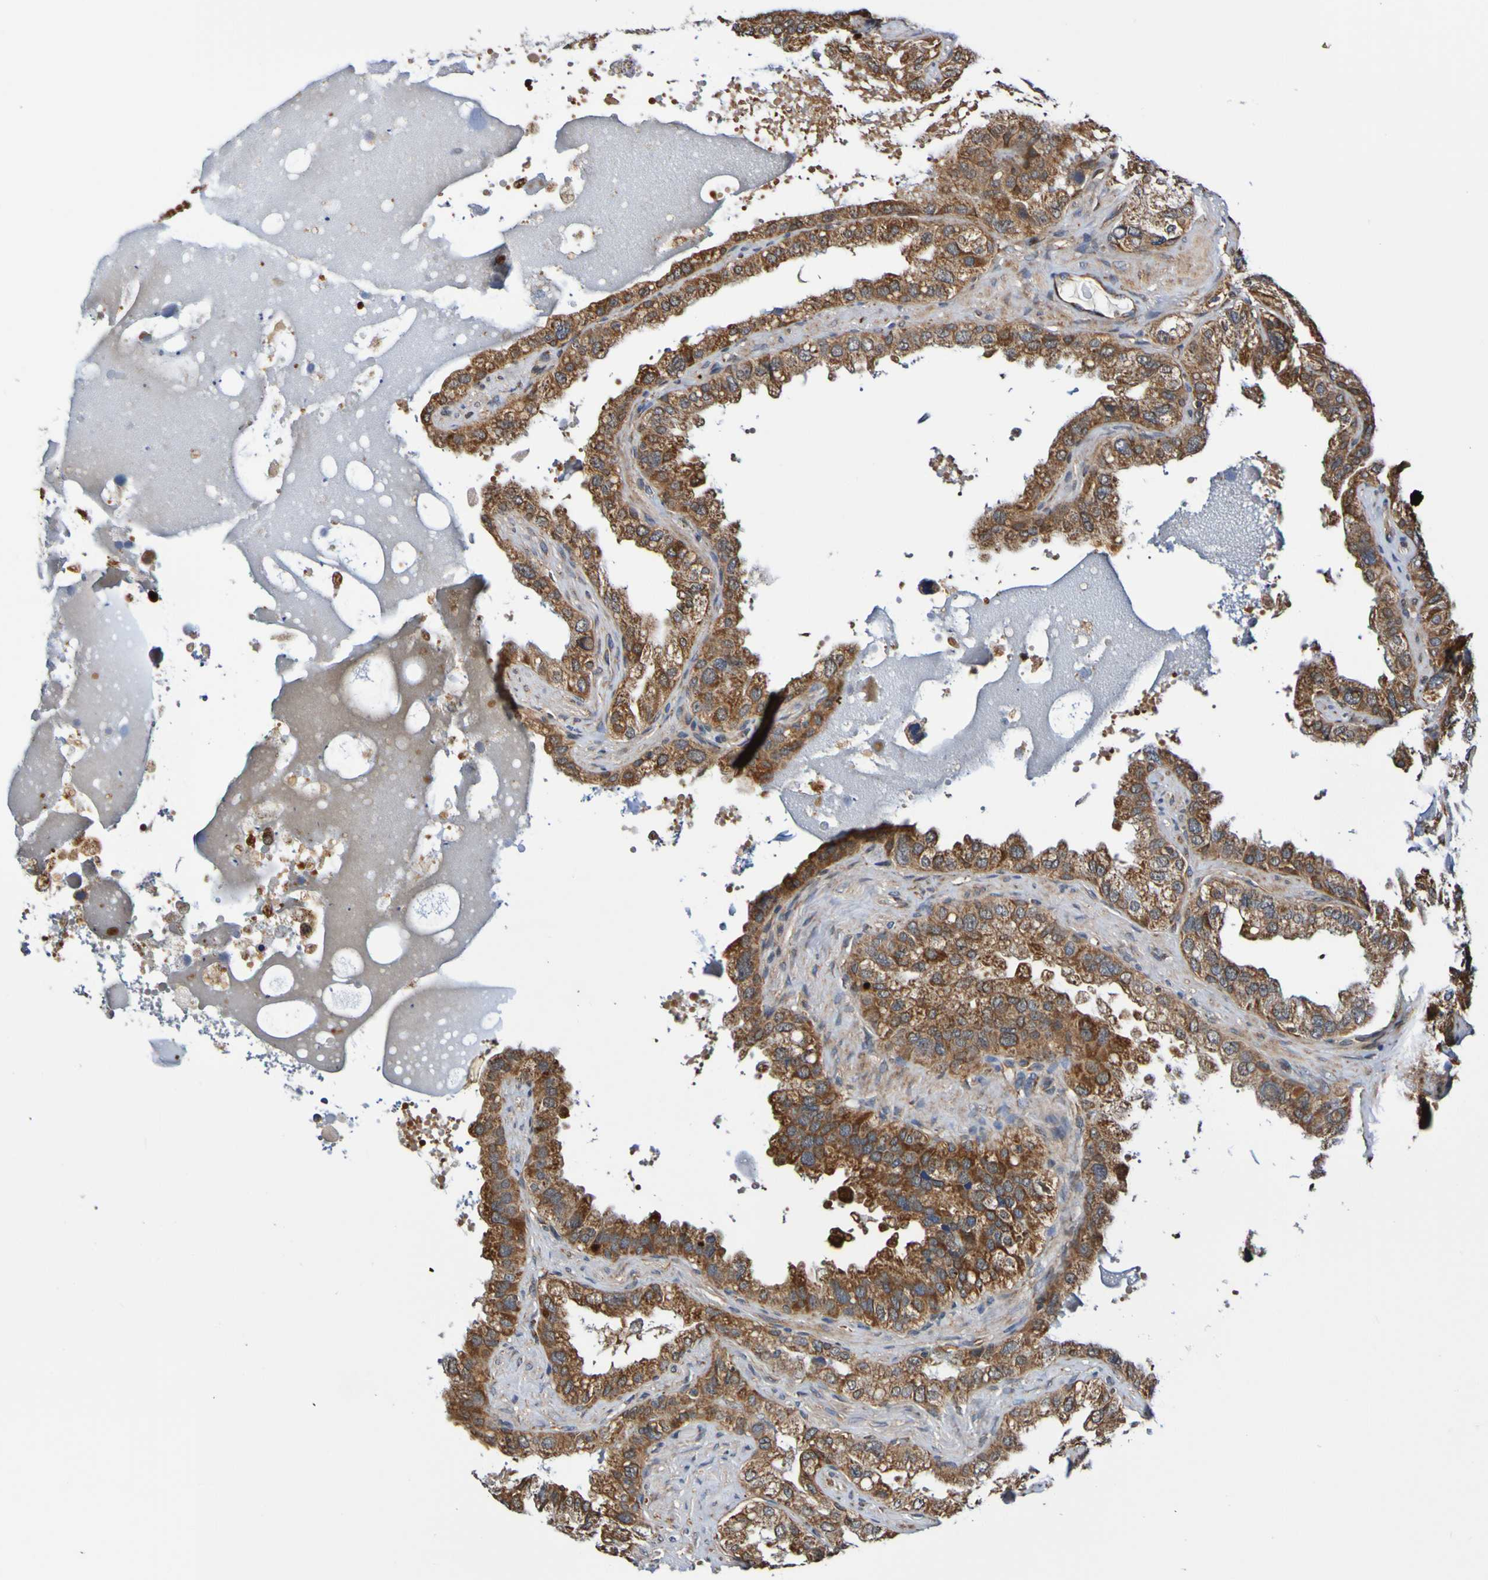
{"staining": {"intensity": "strong", "quantity": ">75%", "location": "cytoplasmic/membranous"}, "tissue": "seminal vesicle", "cell_type": "Glandular cells", "image_type": "normal", "snomed": [{"axis": "morphology", "description": "Normal tissue, NOS"}, {"axis": "topography", "description": "Seminal veicle"}], "caption": "The photomicrograph reveals staining of benign seminal vesicle, revealing strong cytoplasmic/membranous protein staining (brown color) within glandular cells.", "gene": "AXIN1", "patient": {"sex": "male", "age": 68}}